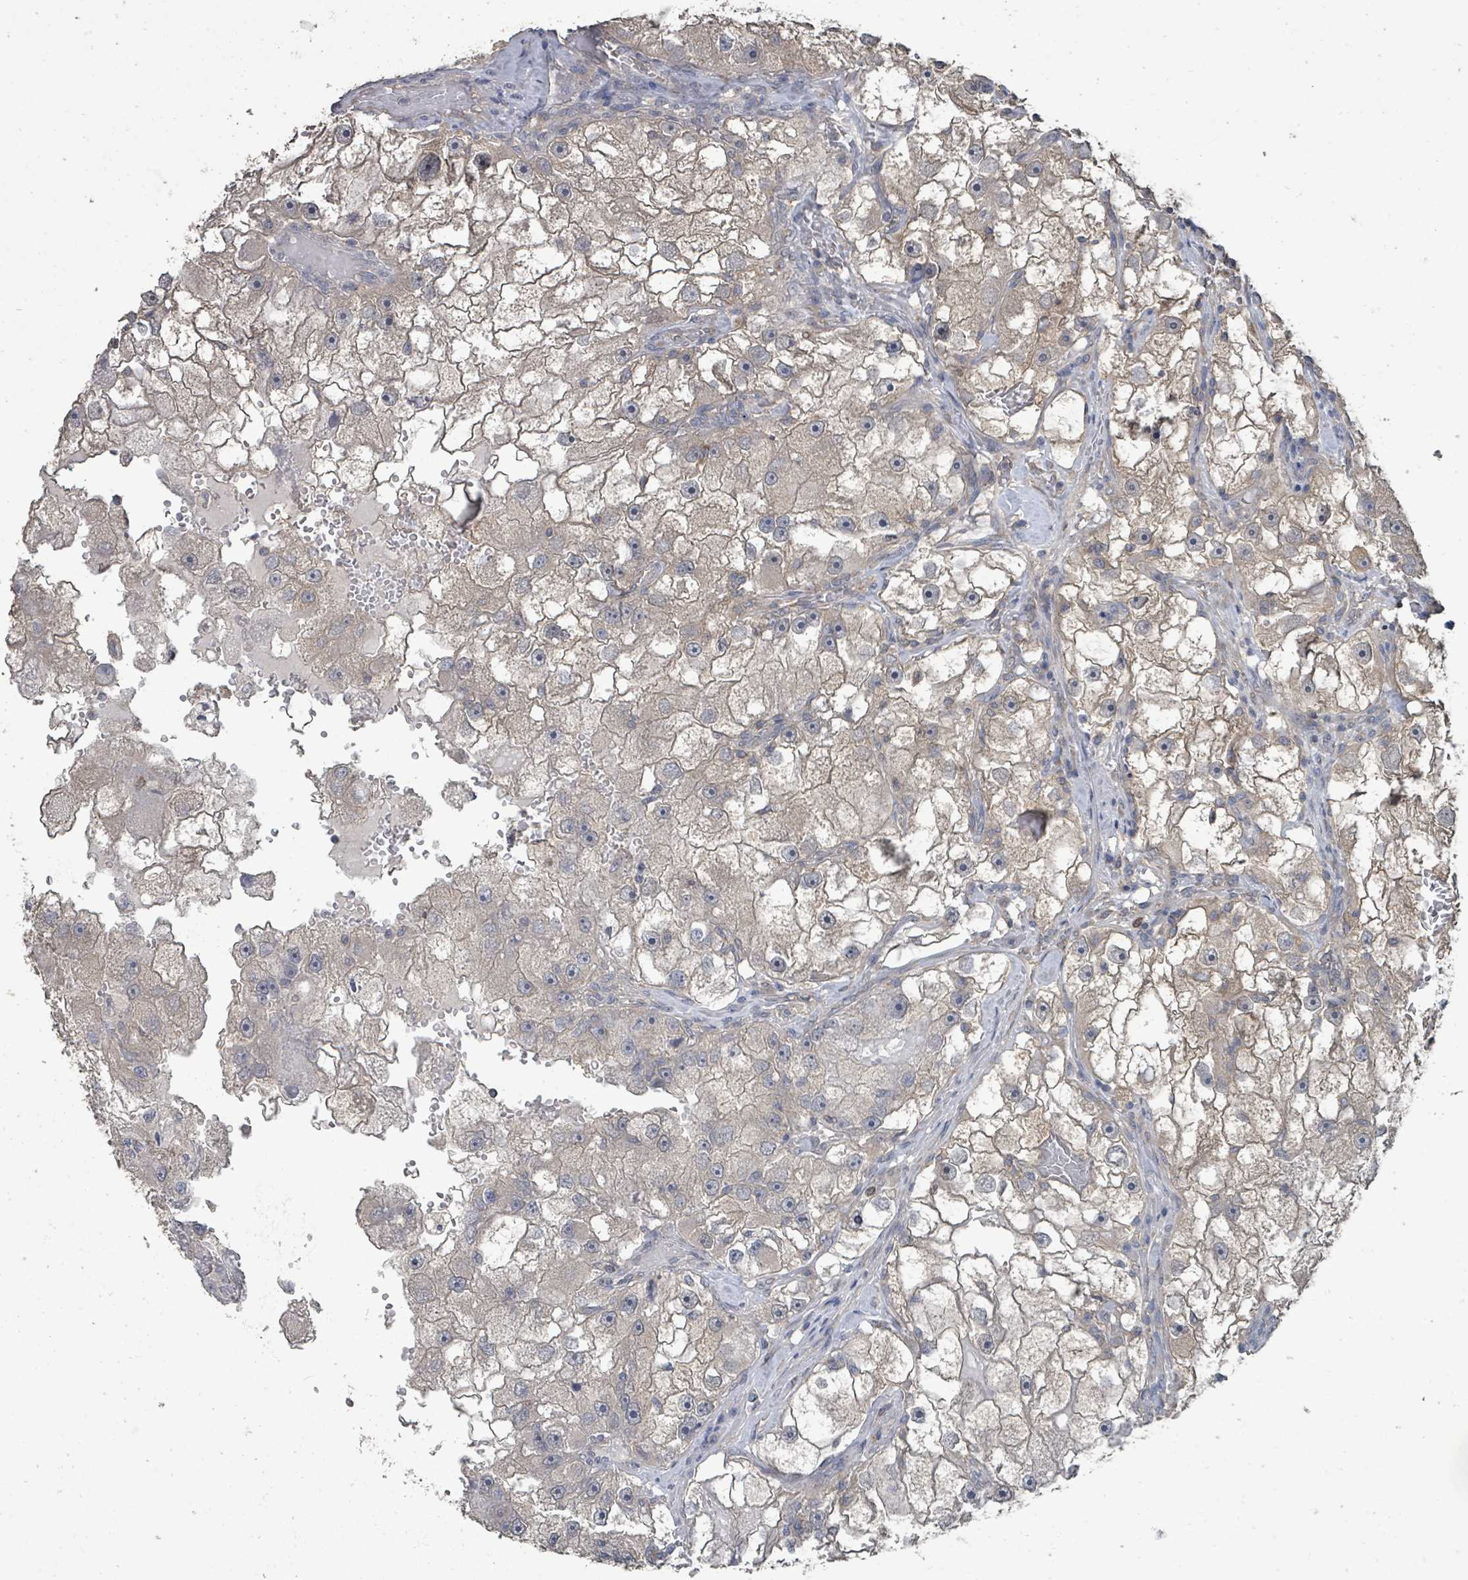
{"staining": {"intensity": "negative", "quantity": "none", "location": "none"}, "tissue": "renal cancer", "cell_type": "Tumor cells", "image_type": "cancer", "snomed": [{"axis": "morphology", "description": "Adenocarcinoma, NOS"}, {"axis": "topography", "description": "Kidney"}], "caption": "IHC histopathology image of adenocarcinoma (renal) stained for a protein (brown), which demonstrates no expression in tumor cells.", "gene": "SLC9A7", "patient": {"sex": "male", "age": 63}}